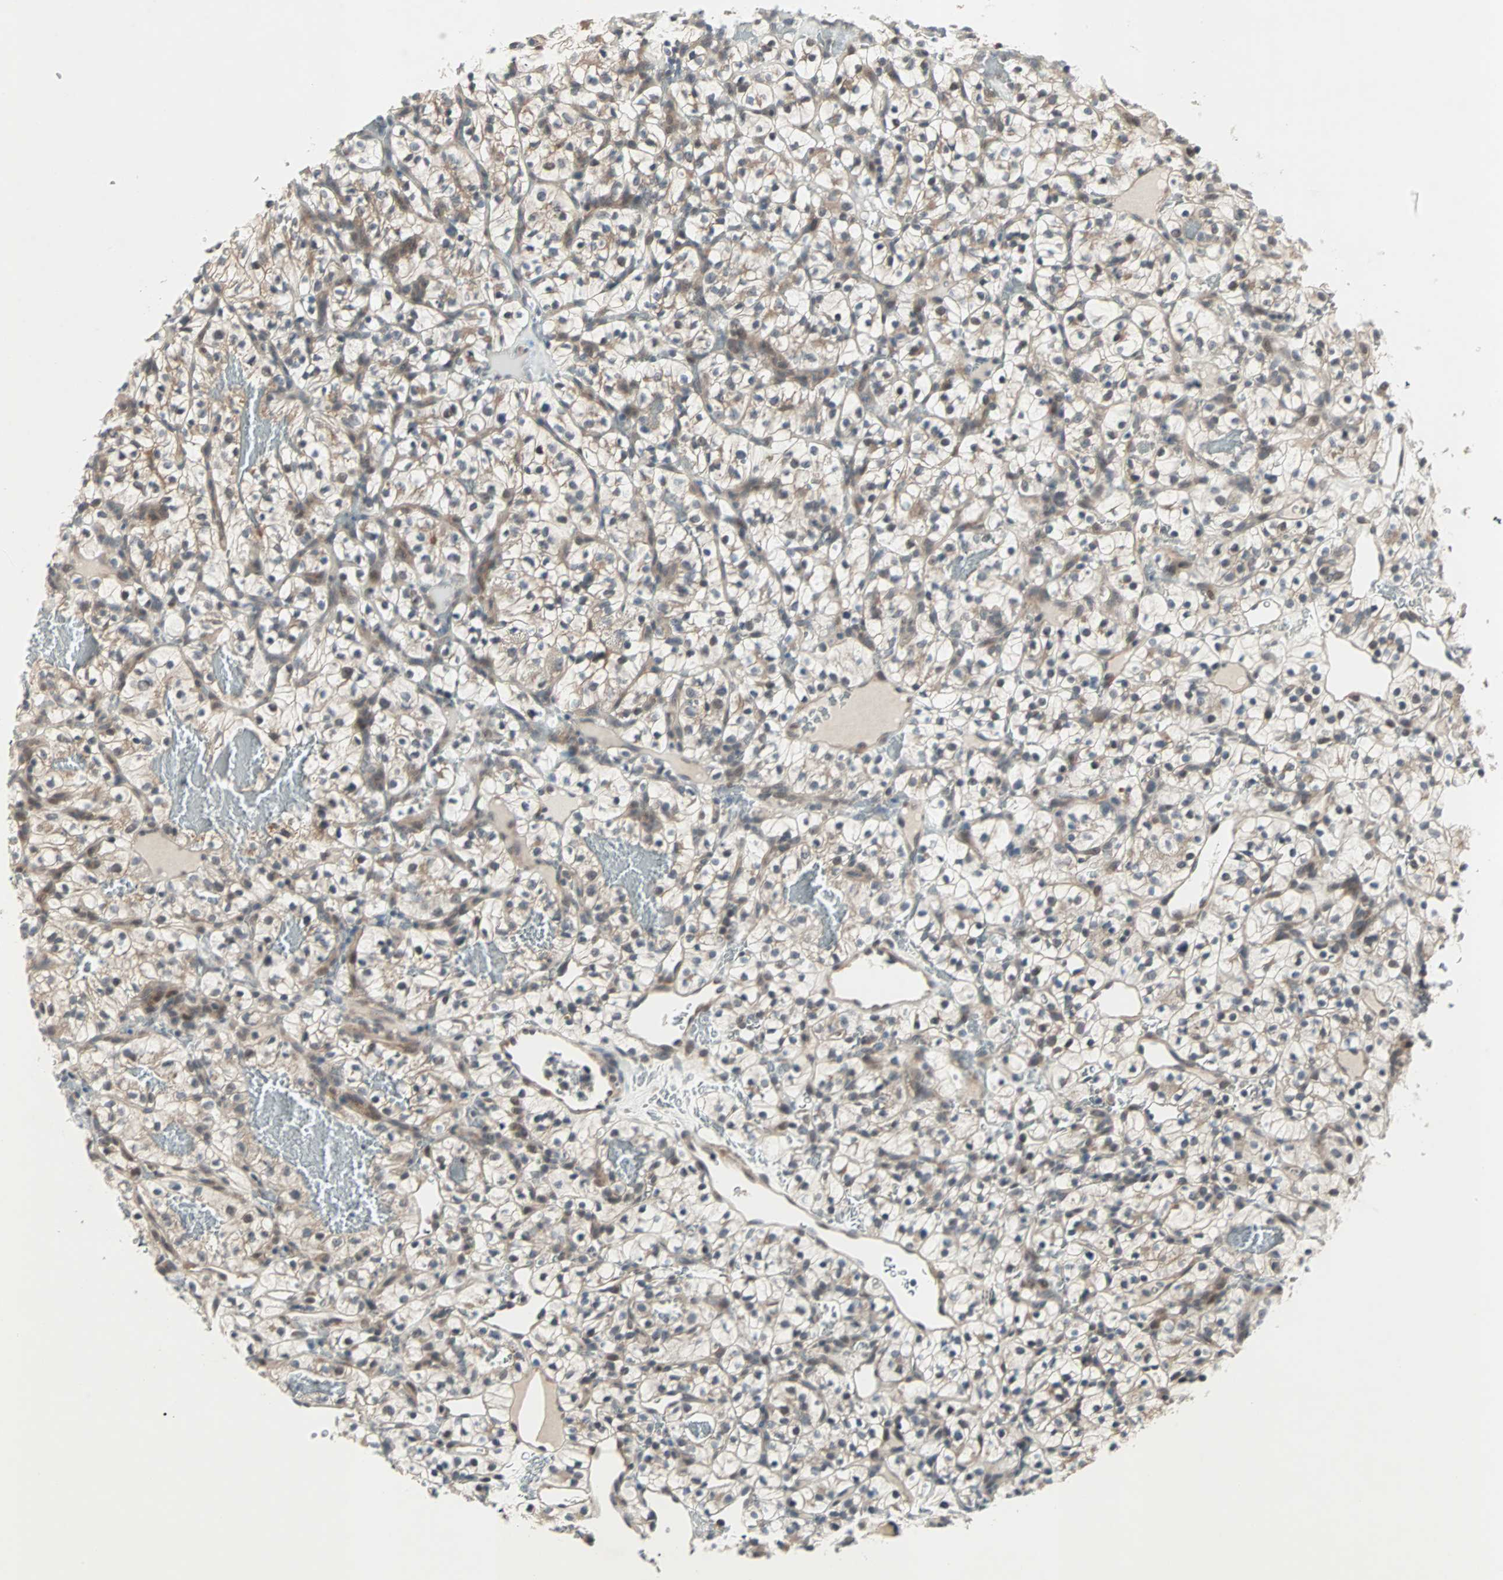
{"staining": {"intensity": "weak", "quantity": "<25%", "location": "cytoplasmic/membranous"}, "tissue": "renal cancer", "cell_type": "Tumor cells", "image_type": "cancer", "snomed": [{"axis": "morphology", "description": "Adenocarcinoma, NOS"}, {"axis": "topography", "description": "Kidney"}], "caption": "This histopathology image is of renal adenocarcinoma stained with immunohistochemistry to label a protein in brown with the nuclei are counter-stained blue. There is no staining in tumor cells.", "gene": "PGBD1", "patient": {"sex": "female", "age": 57}}